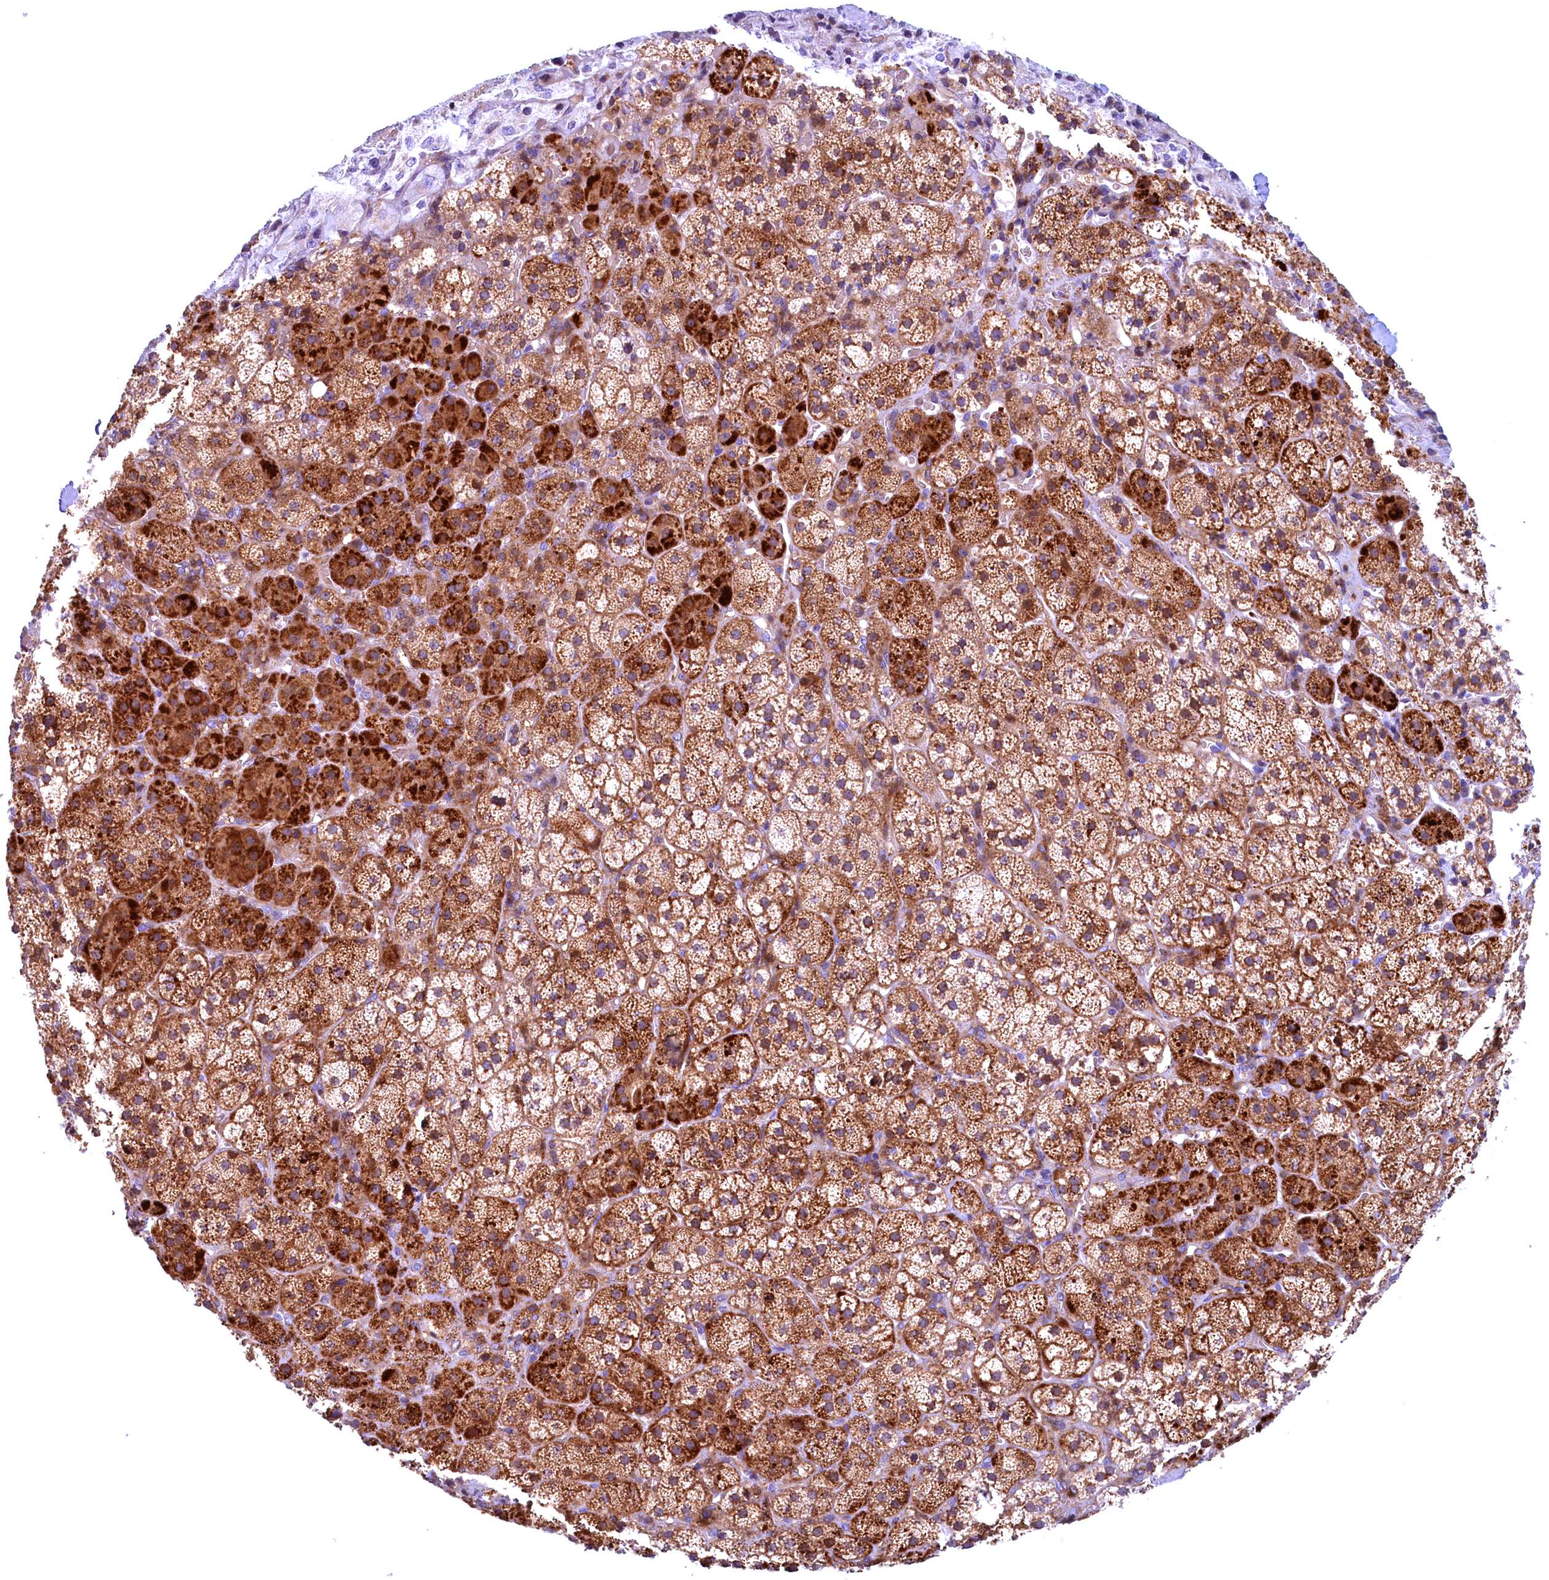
{"staining": {"intensity": "strong", "quantity": ">75%", "location": "cytoplasmic/membranous"}, "tissue": "adrenal gland", "cell_type": "Glandular cells", "image_type": "normal", "snomed": [{"axis": "morphology", "description": "Normal tissue, NOS"}, {"axis": "topography", "description": "Adrenal gland"}], "caption": "An image of human adrenal gland stained for a protein exhibits strong cytoplasmic/membranous brown staining in glandular cells.", "gene": "BLVRB", "patient": {"sex": "female", "age": 44}}